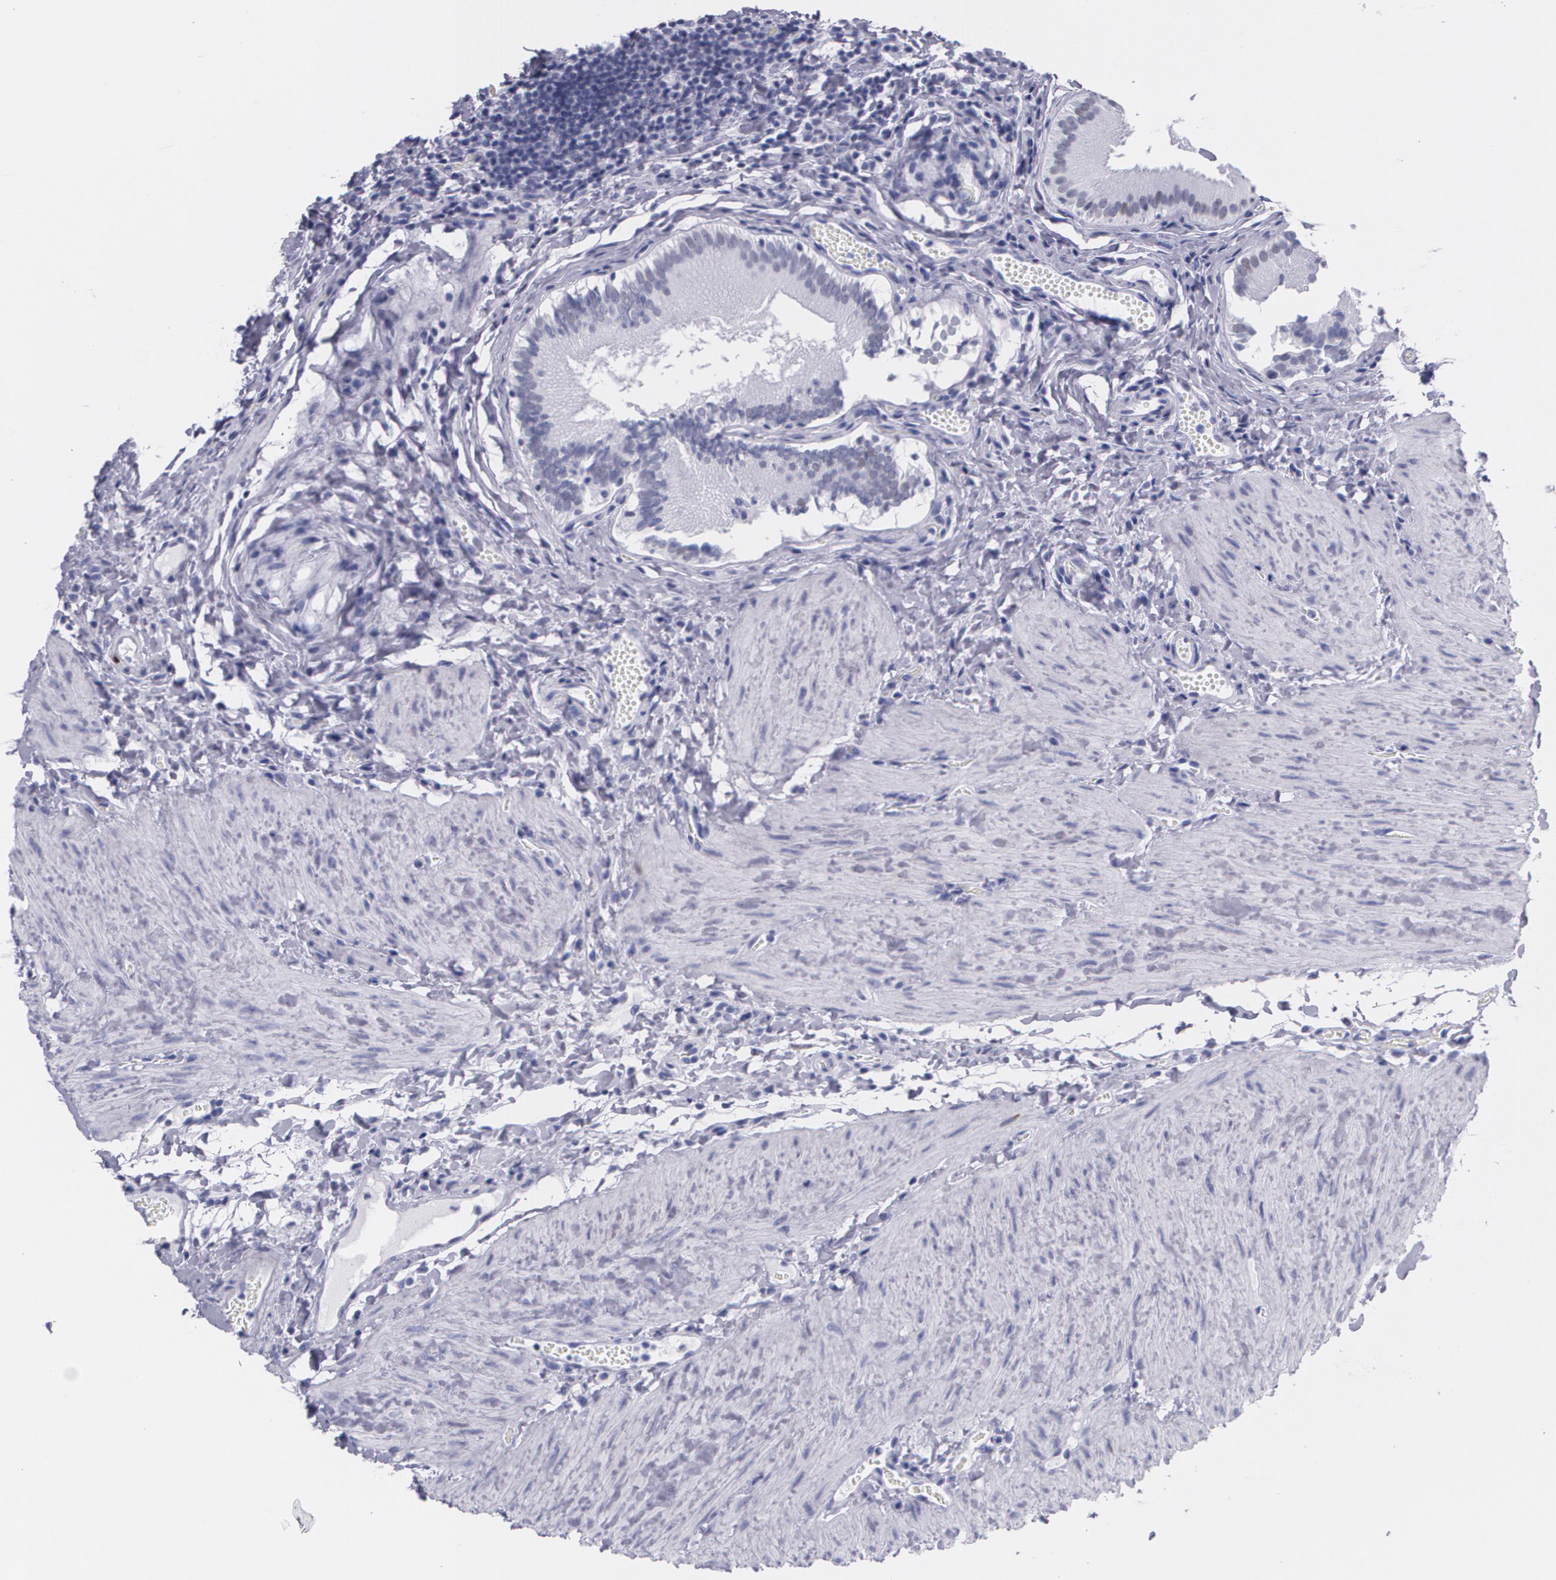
{"staining": {"intensity": "negative", "quantity": "none", "location": "none"}, "tissue": "gallbladder", "cell_type": "Glandular cells", "image_type": "normal", "snomed": [{"axis": "morphology", "description": "Normal tissue, NOS"}, {"axis": "topography", "description": "Gallbladder"}], "caption": "The immunohistochemistry (IHC) histopathology image has no significant expression in glandular cells of gallbladder.", "gene": "TP53", "patient": {"sex": "female", "age": 24}}